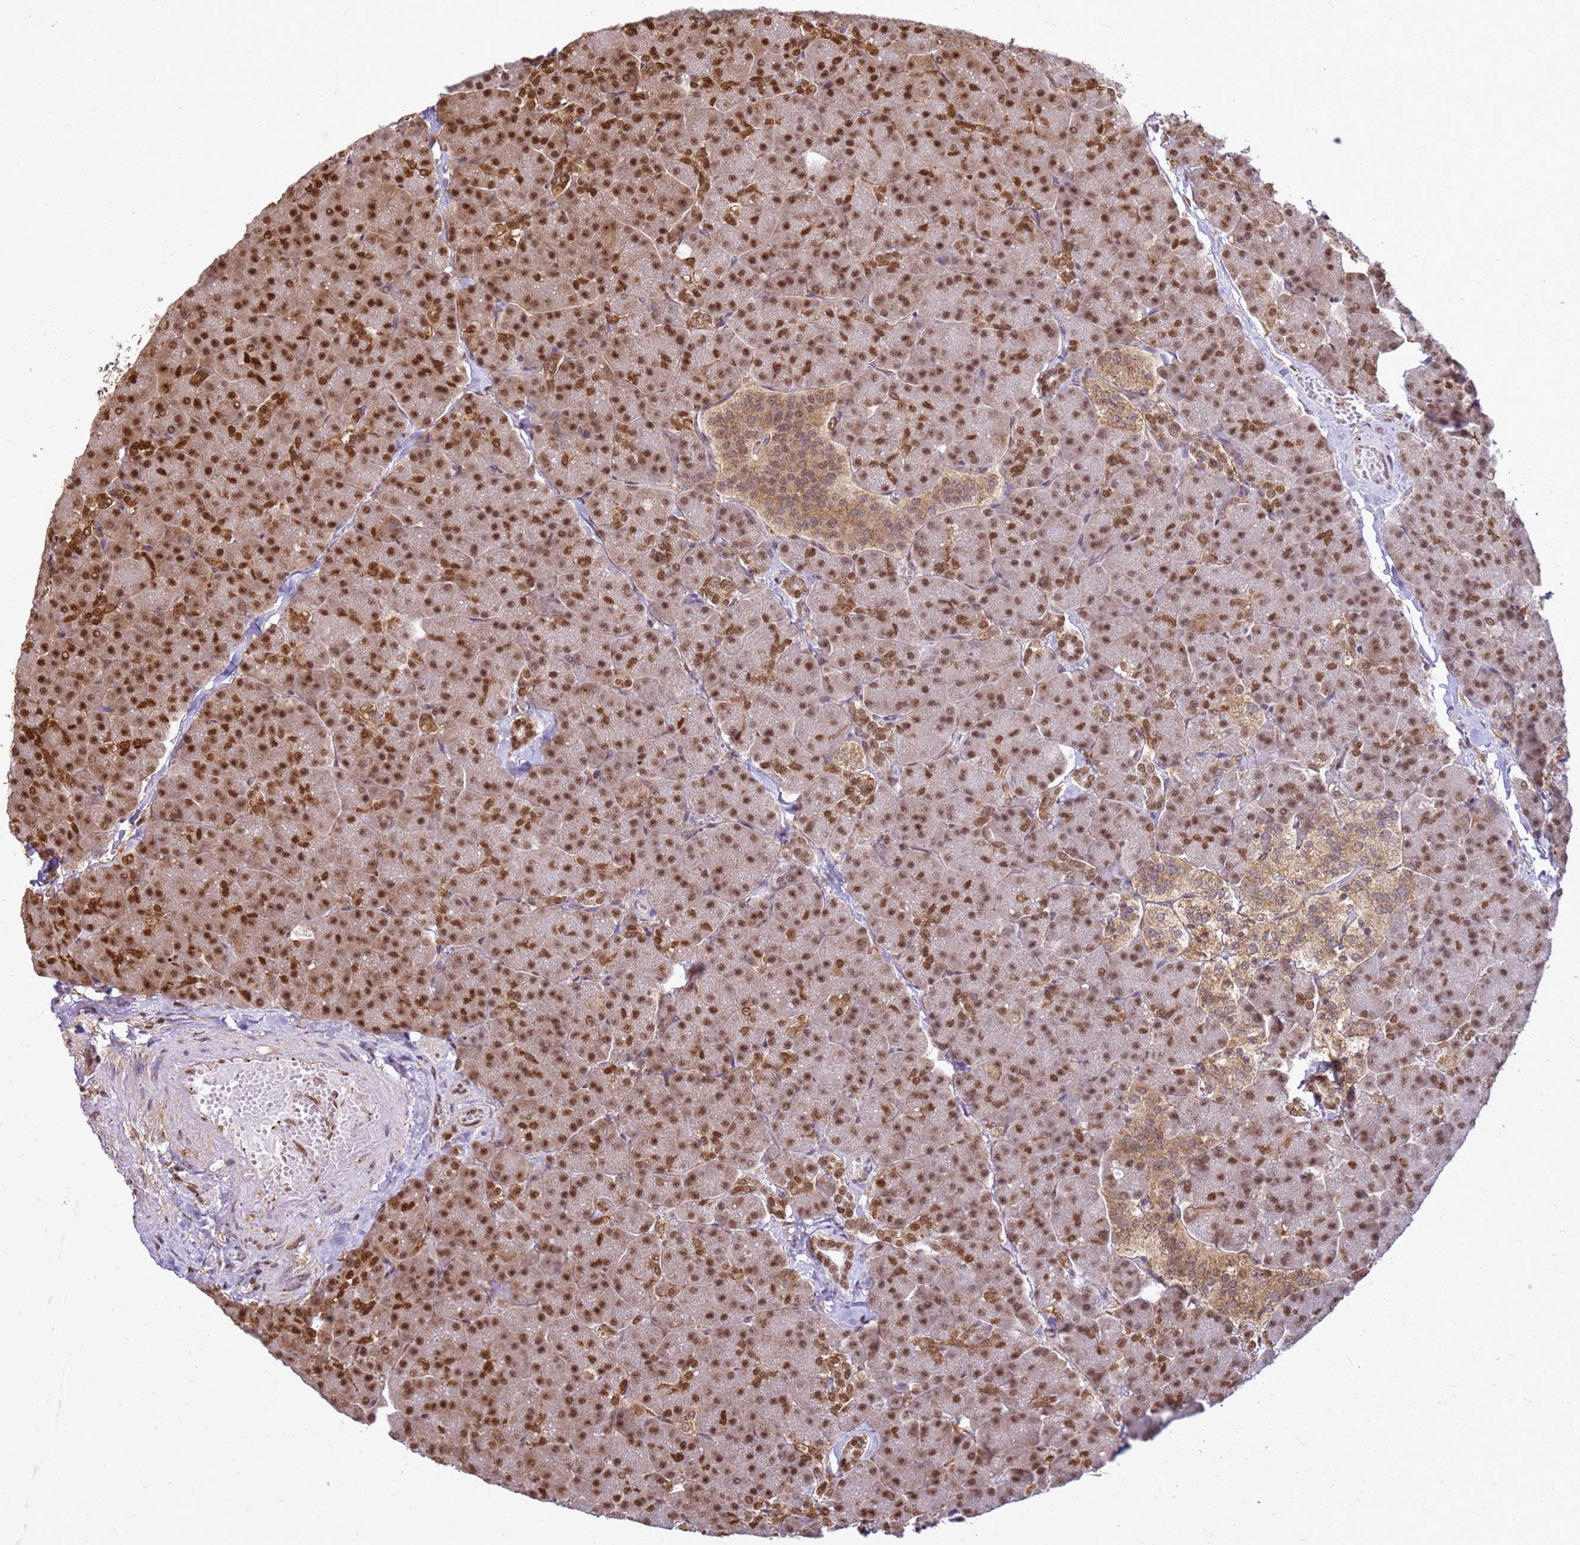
{"staining": {"intensity": "moderate", "quantity": ">75%", "location": "cytoplasmic/membranous,nuclear"}, "tissue": "pancreas", "cell_type": "Exocrine glandular cells", "image_type": "normal", "snomed": [{"axis": "morphology", "description": "Normal tissue, NOS"}, {"axis": "topography", "description": "Pancreas"}, {"axis": "topography", "description": "Peripheral nerve tissue"}], "caption": "Pancreas stained with IHC shows moderate cytoplasmic/membranous,nuclear positivity in approximately >75% of exocrine glandular cells.", "gene": "APEX1", "patient": {"sex": "male", "age": 54}}